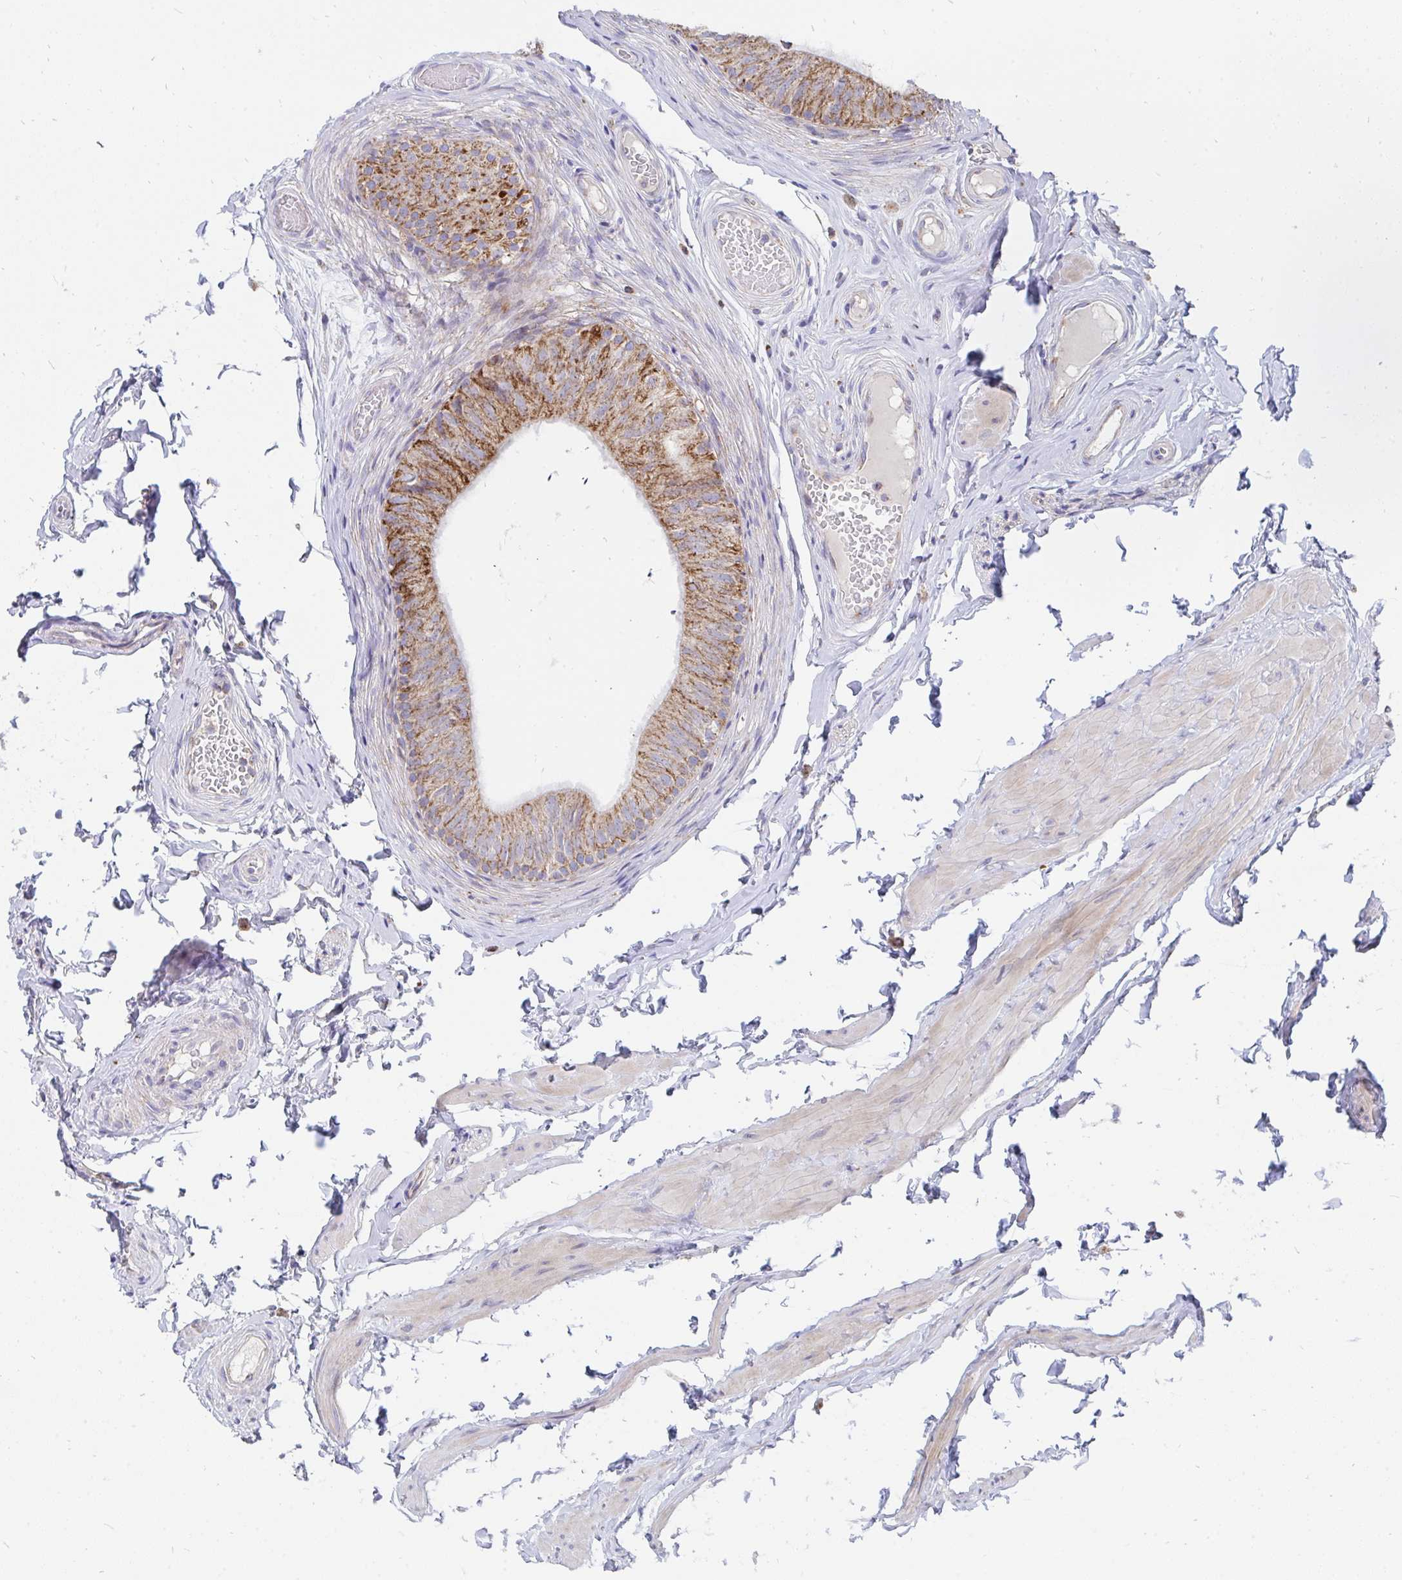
{"staining": {"intensity": "moderate", "quantity": ">75%", "location": "cytoplasmic/membranous"}, "tissue": "epididymis", "cell_type": "Glandular cells", "image_type": "normal", "snomed": [{"axis": "morphology", "description": "Normal tissue, NOS"}, {"axis": "topography", "description": "Epididymis, spermatic cord, NOS"}, {"axis": "topography", "description": "Epididymis"}, {"axis": "topography", "description": "Peripheral nerve tissue"}], "caption": "A high-resolution micrograph shows immunohistochemistry (IHC) staining of benign epididymis, which demonstrates moderate cytoplasmic/membranous staining in about >75% of glandular cells. The protein of interest is stained brown, and the nuclei are stained in blue (DAB IHC with brightfield microscopy, high magnification).", "gene": "PC", "patient": {"sex": "male", "age": 29}}